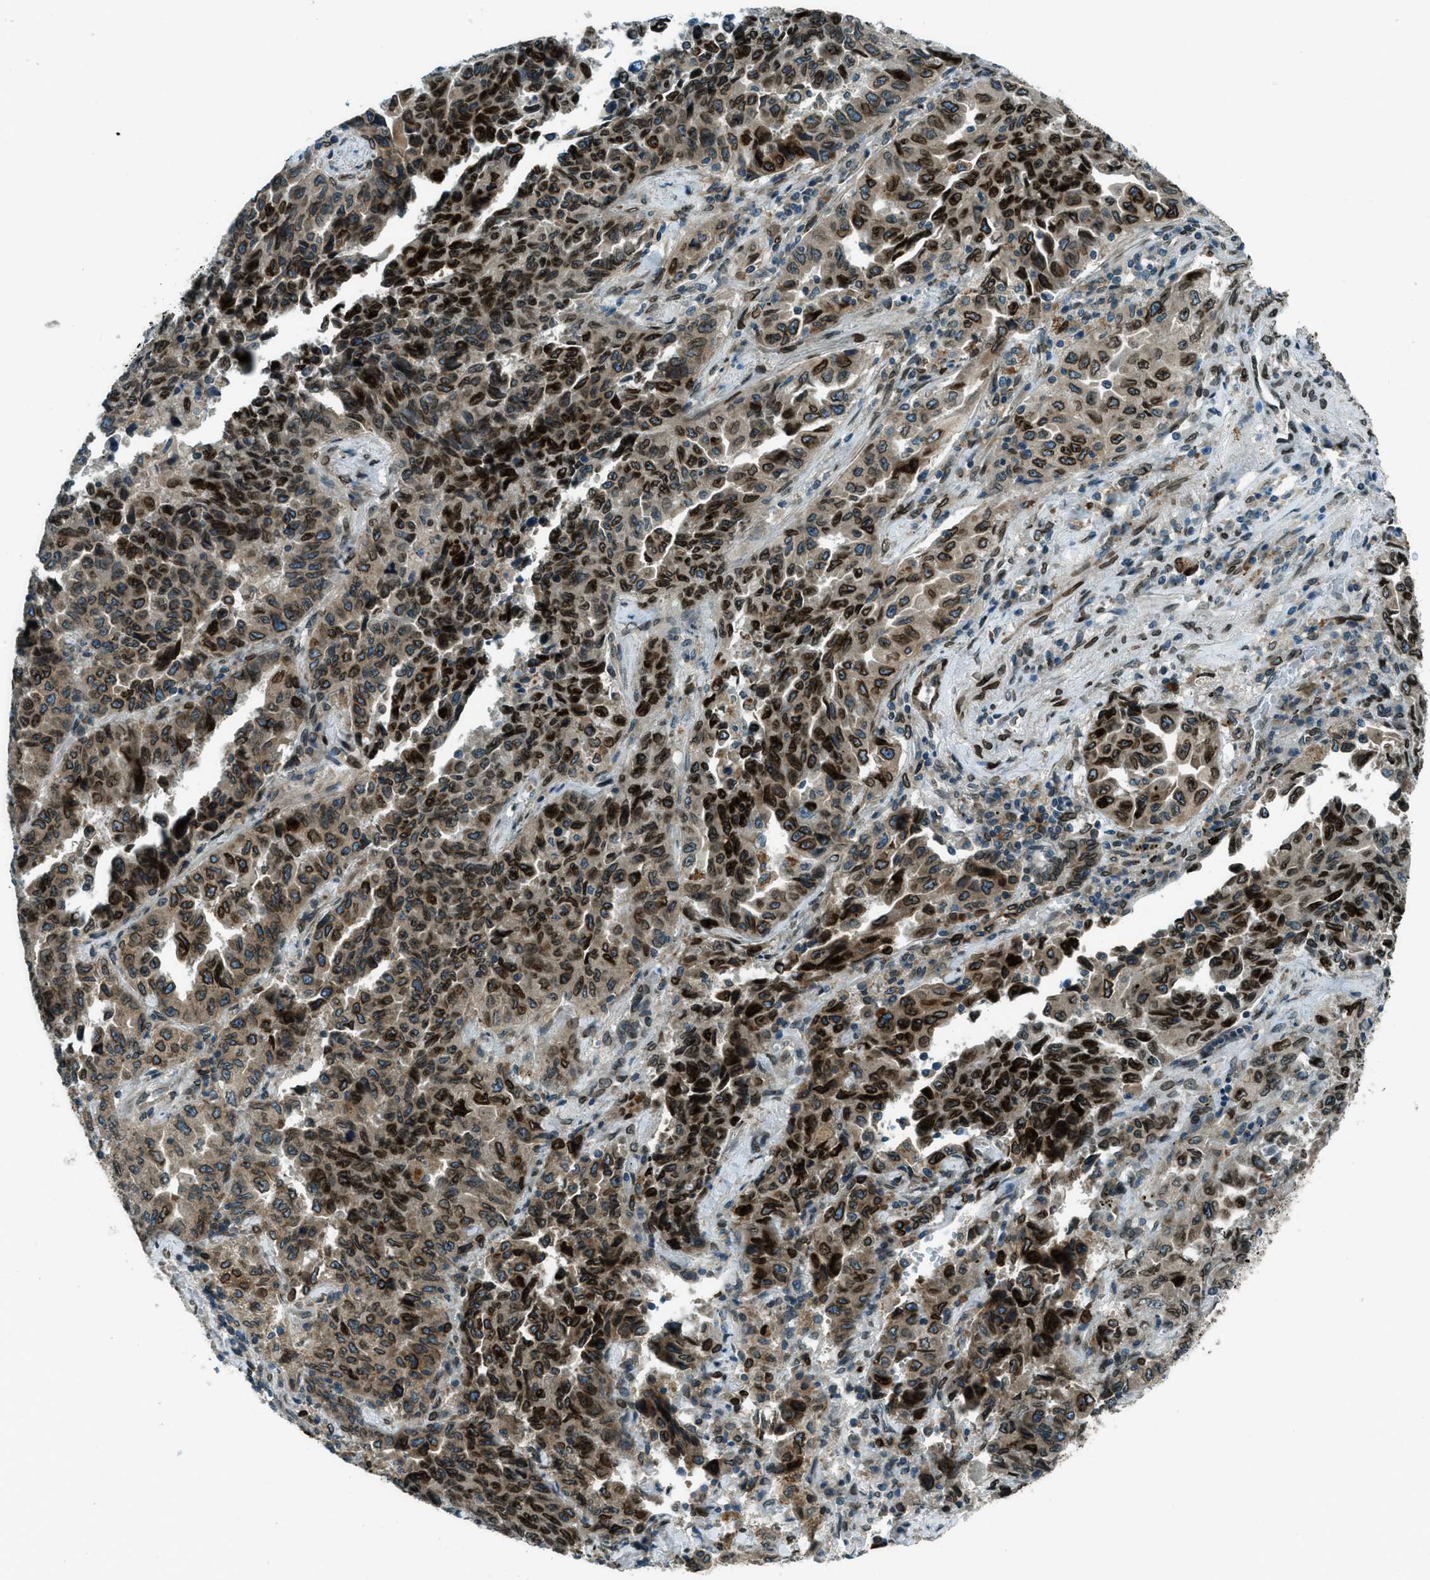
{"staining": {"intensity": "strong", "quantity": ">75%", "location": "cytoplasmic/membranous,nuclear"}, "tissue": "lung cancer", "cell_type": "Tumor cells", "image_type": "cancer", "snomed": [{"axis": "morphology", "description": "Adenocarcinoma, NOS"}, {"axis": "topography", "description": "Lung"}], "caption": "There is high levels of strong cytoplasmic/membranous and nuclear positivity in tumor cells of lung cancer, as demonstrated by immunohistochemical staining (brown color).", "gene": "LEMD2", "patient": {"sex": "female", "age": 51}}